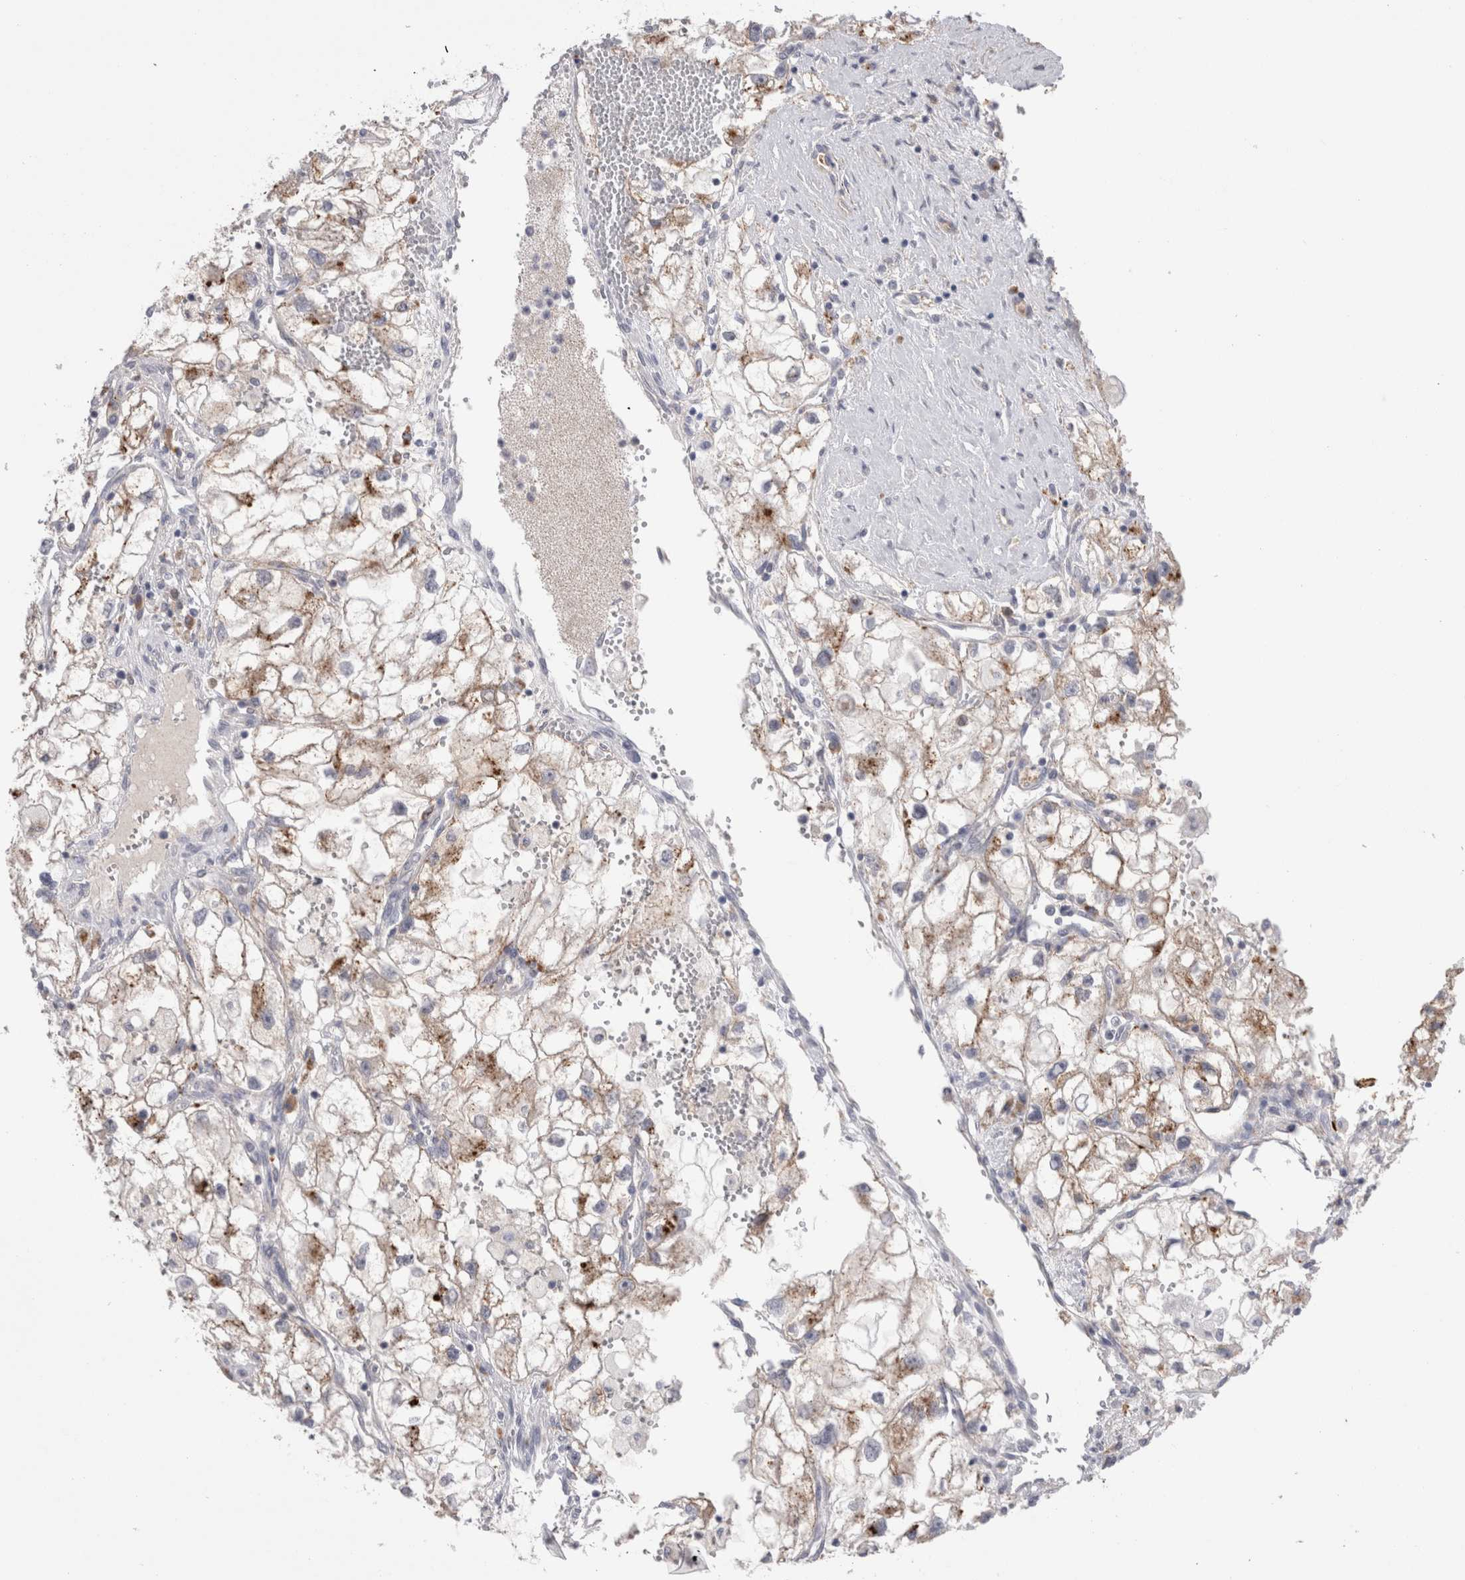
{"staining": {"intensity": "weak", "quantity": ">75%", "location": "cytoplasmic/membranous"}, "tissue": "renal cancer", "cell_type": "Tumor cells", "image_type": "cancer", "snomed": [{"axis": "morphology", "description": "Adenocarcinoma, NOS"}, {"axis": "topography", "description": "Kidney"}], "caption": "About >75% of tumor cells in adenocarcinoma (renal) reveal weak cytoplasmic/membranous protein staining as visualized by brown immunohistochemical staining.", "gene": "EPDR1", "patient": {"sex": "female", "age": 70}}